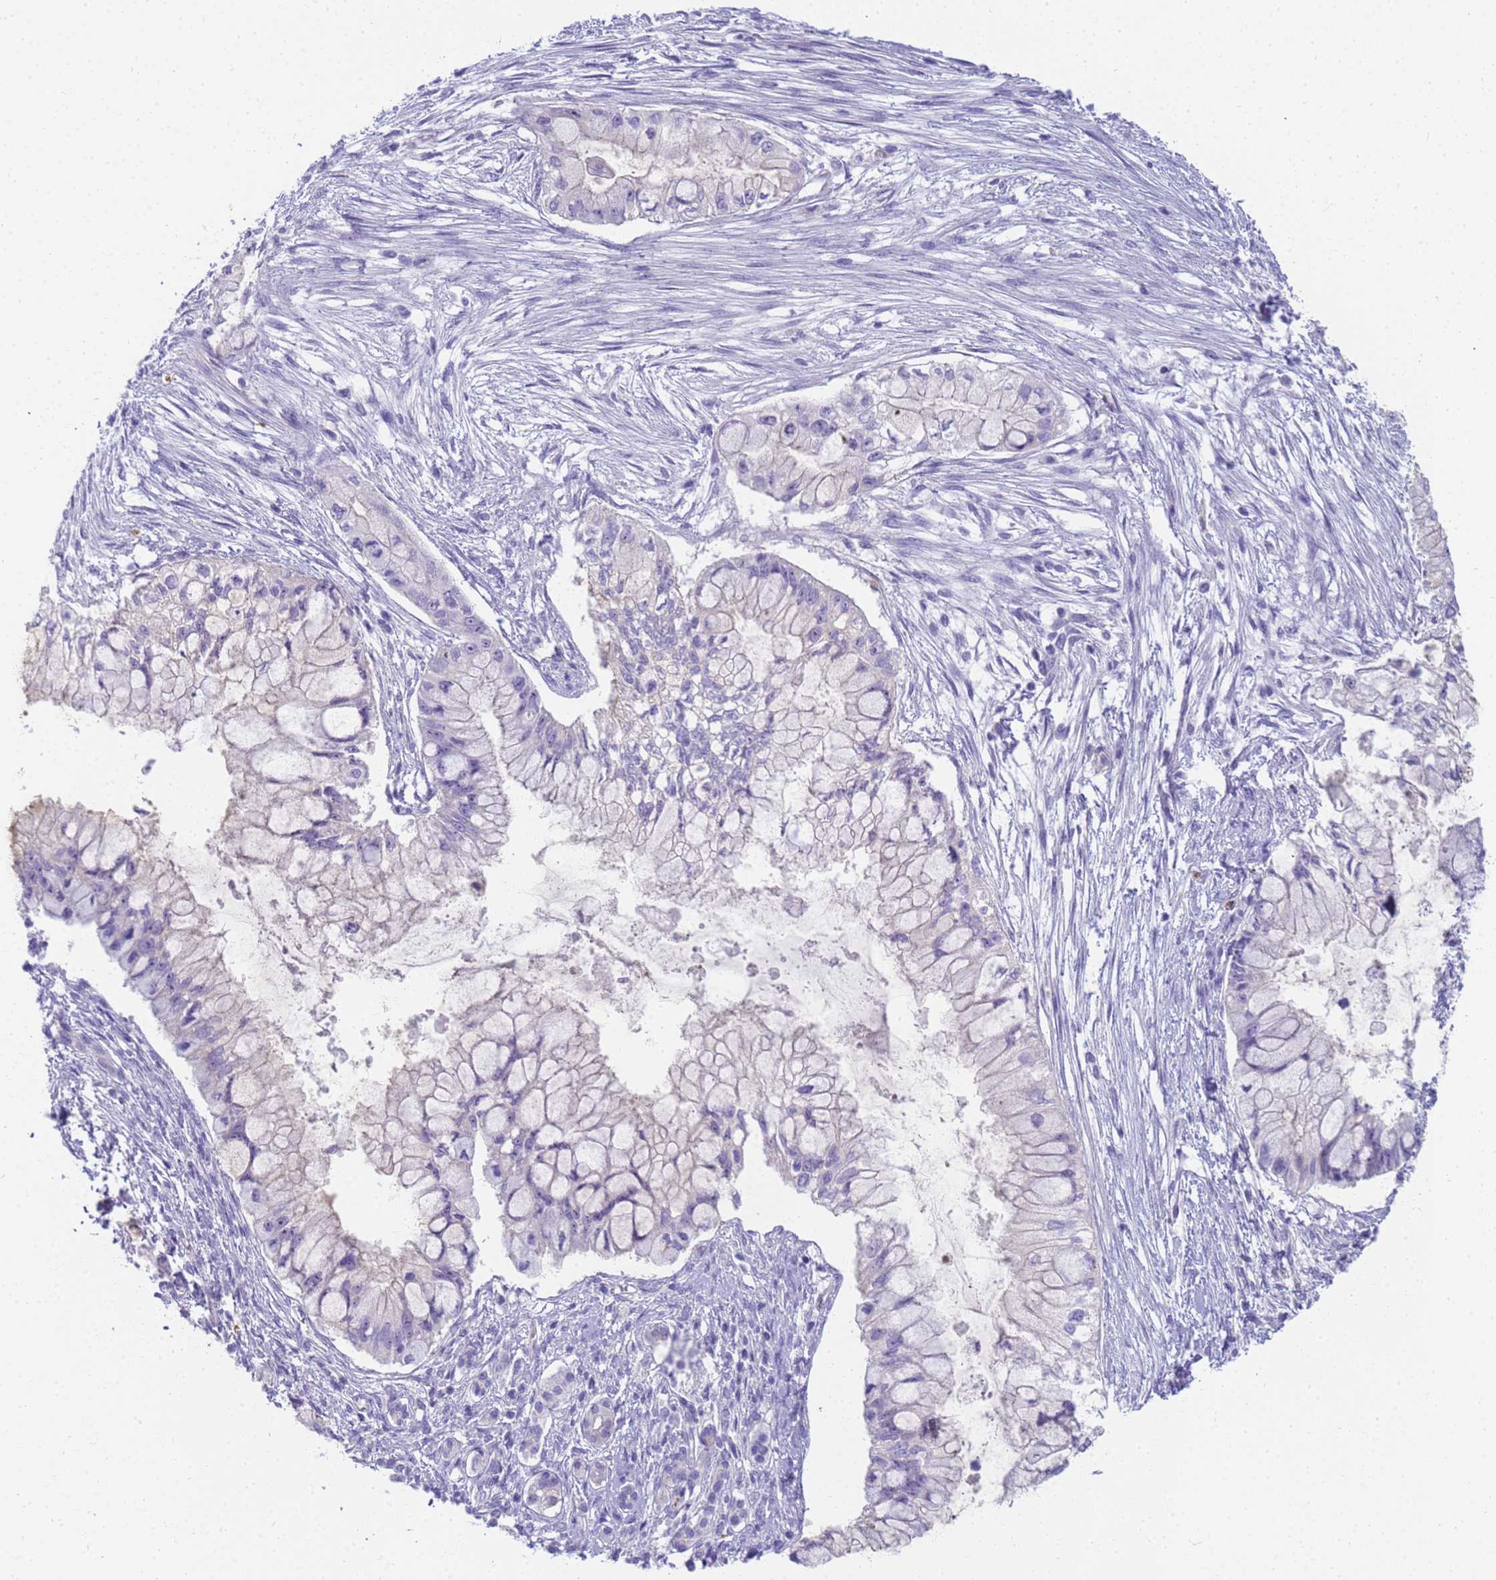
{"staining": {"intensity": "negative", "quantity": "none", "location": "none"}, "tissue": "pancreatic cancer", "cell_type": "Tumor cells", "image_type": "cancer", "snomed": [{"axis": "morphology", "description": "Adenocarcinoma, NOS"}, {"axis": "topography", "description": "Pancreas"}], "caption": "IHC of human pancreatic cancer demonstrates no expression in tumor cells.", "gene": "RNASE2", "patient": {"sex": "male", "age": 48}}